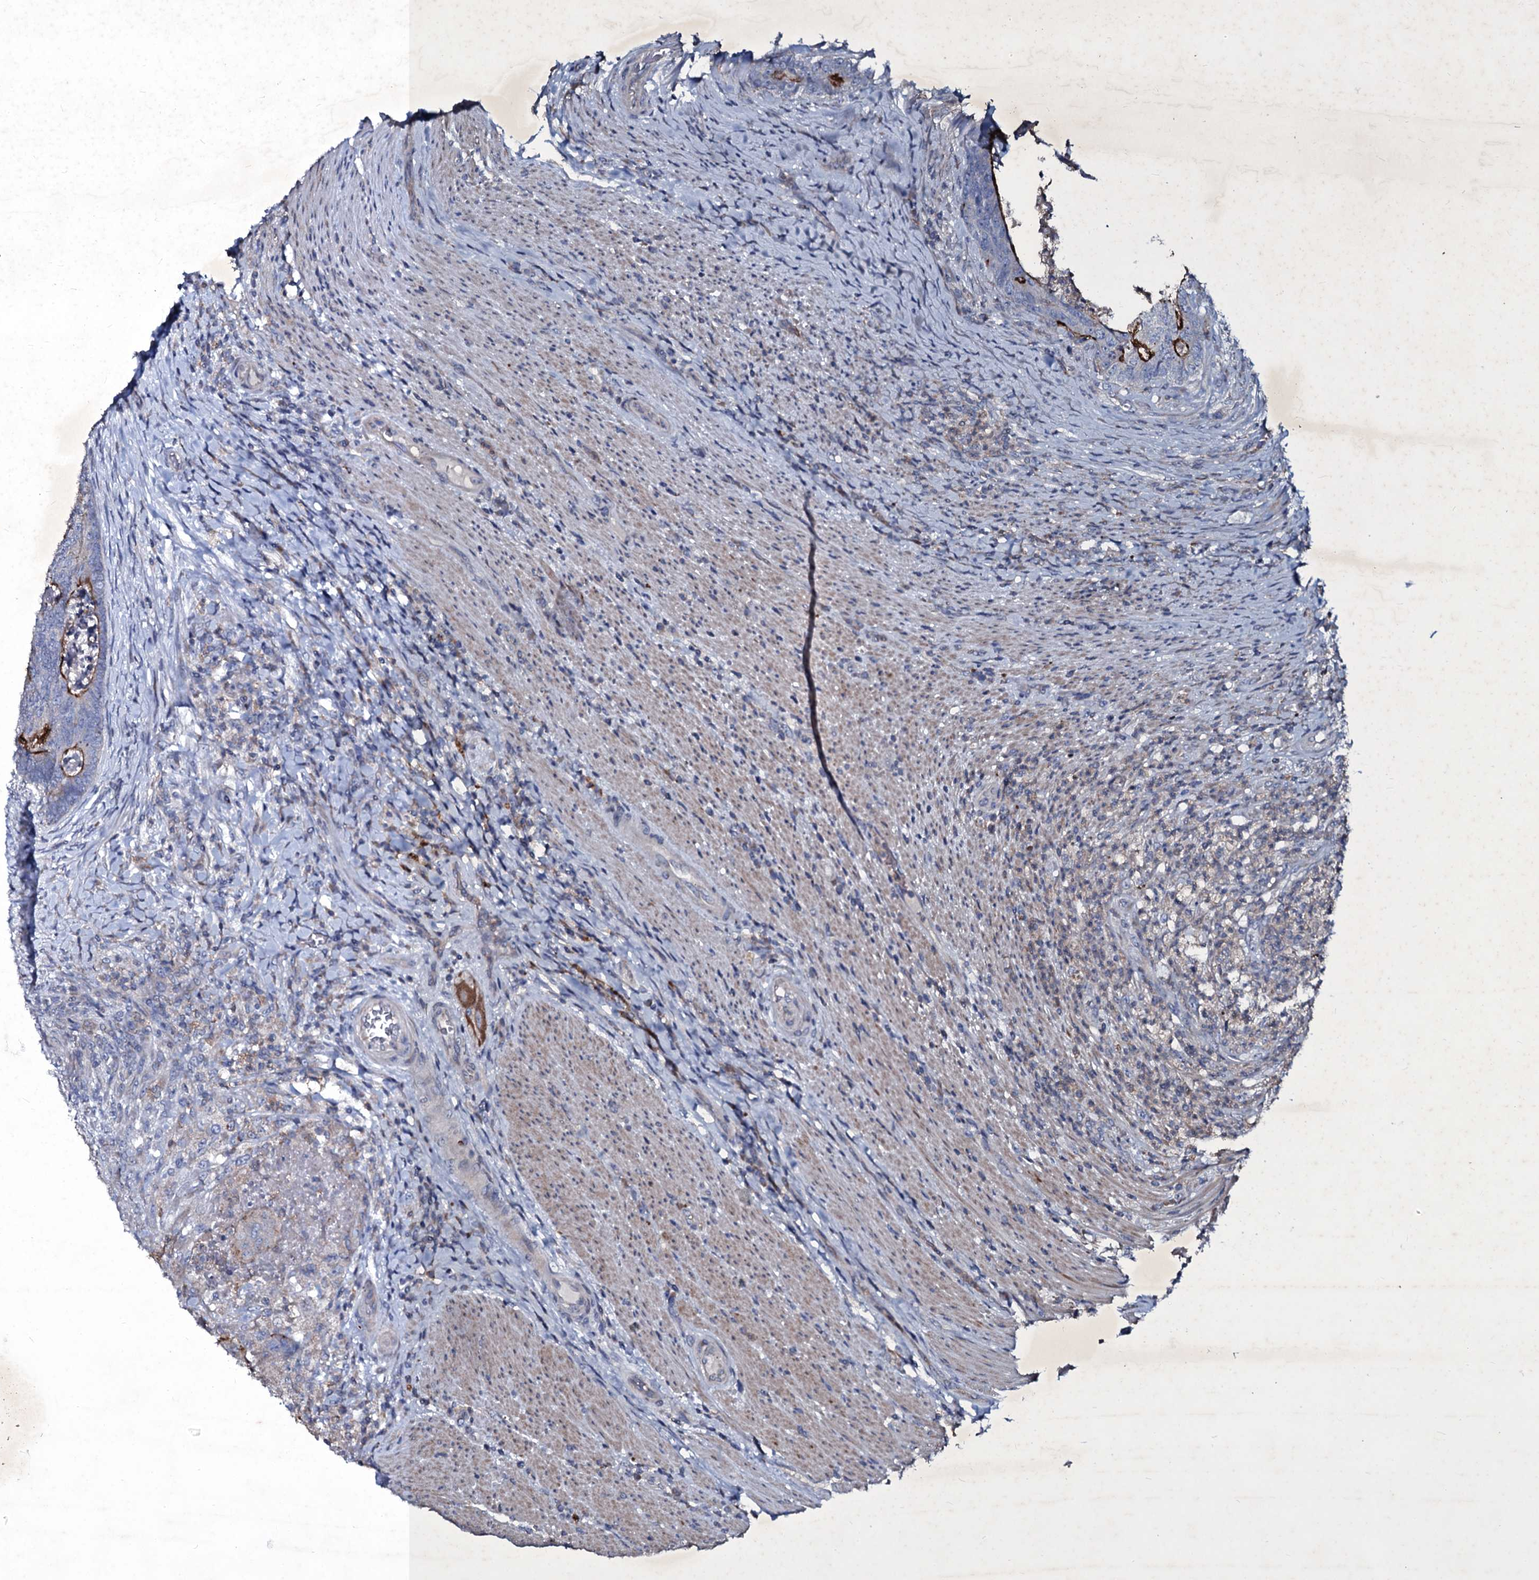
{"staining": {"intensity": "strong", "quantity": "25%-75%", "location": "cytoplasmic/membranous"}, "tissue": "colorectal cancer", "cell_type": "Tumor cells", "image_type": "cancer", "snomed": [{"axis": "morphology", "description": "Adenocarcinoma, NOS"}, {"axis": "topography", "description": "Colon"}], "caption": "A histopathology image of adenocarcinoma (colorectal) stained for a protein shows strong cytoplasmic/membranous brown staining in tumor cells.", "gene": "SELENOT", "patient": {"sex": "female", "age": 67}}